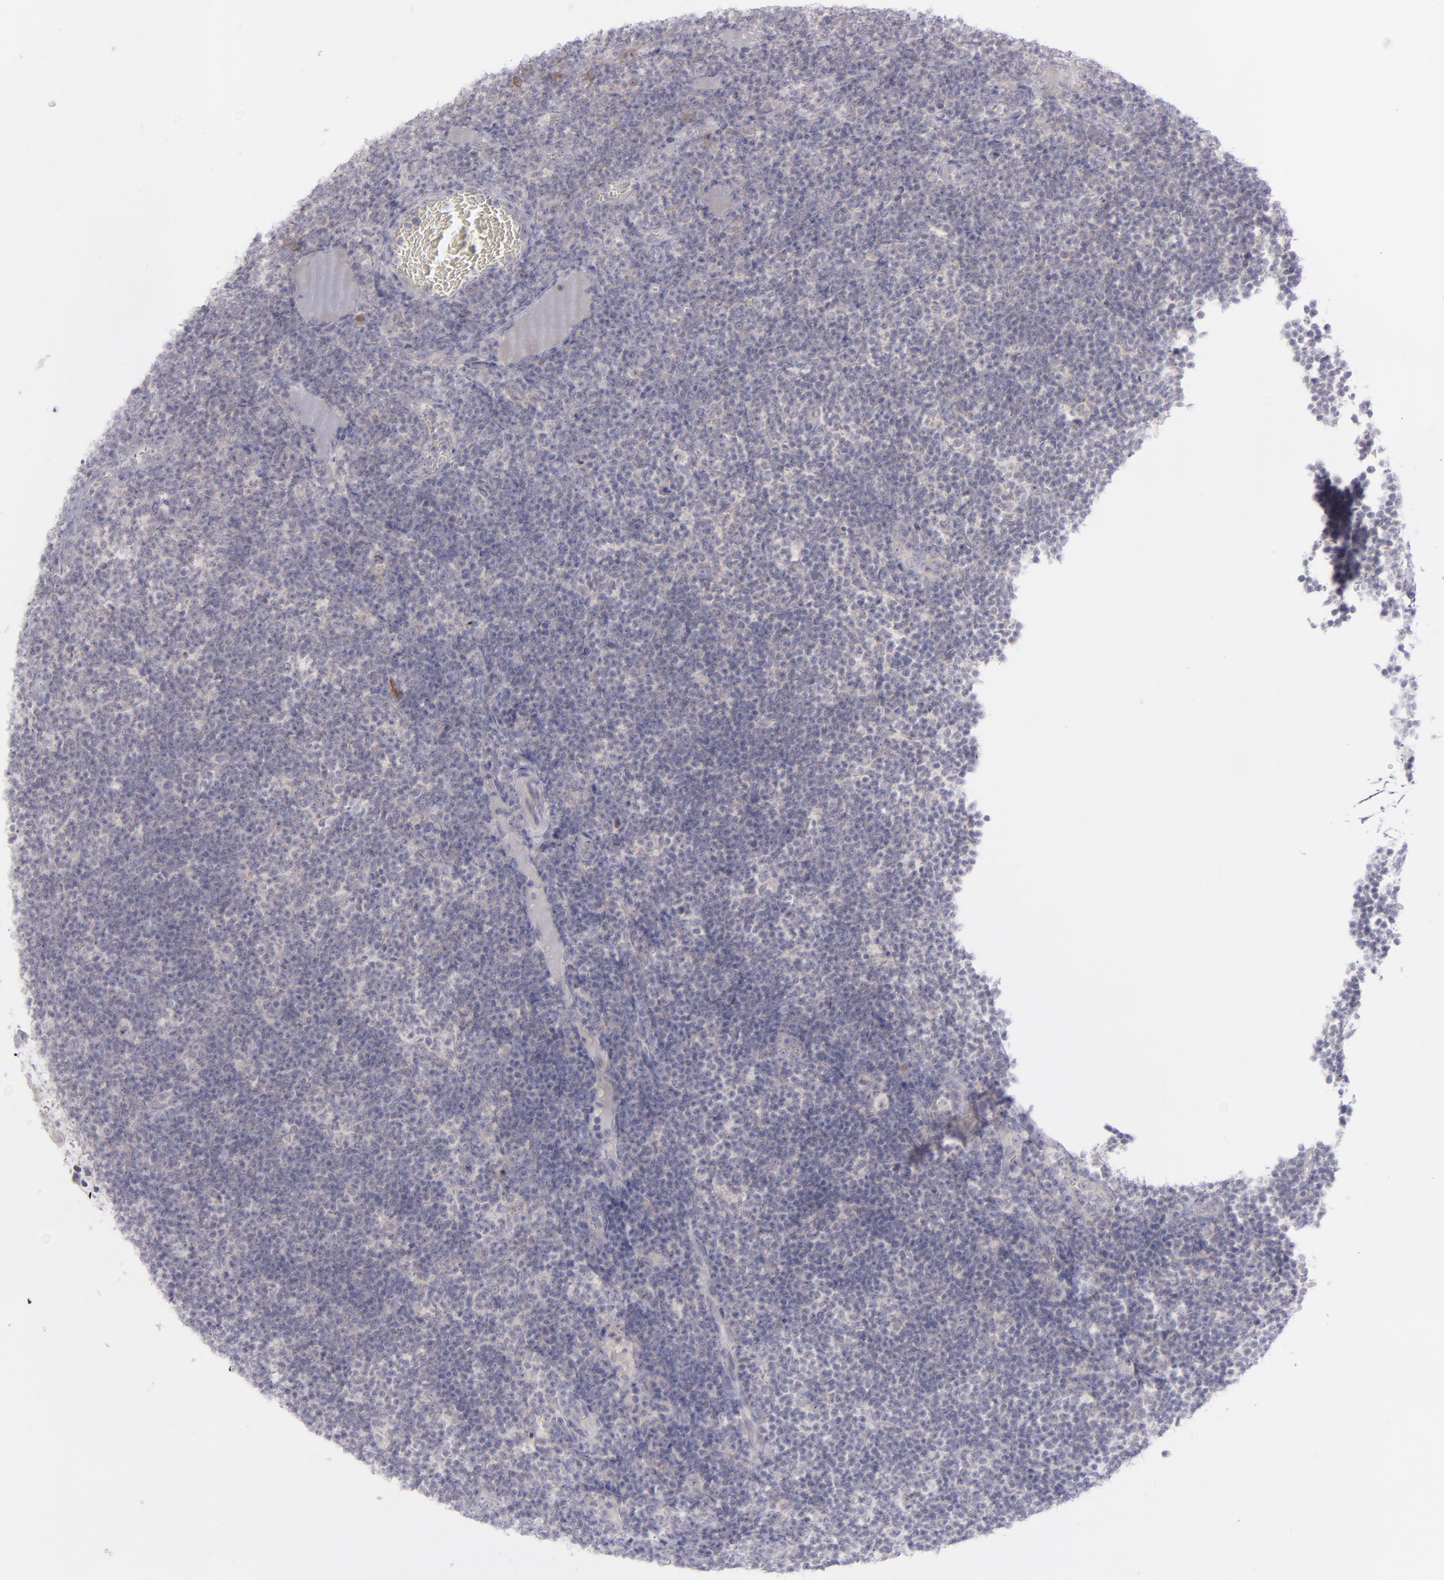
{"staining": {"intensity": "weak", "quantity": "25%-75%", "location": "cytoplasmic/membranous"}, "tissue": "lymph node", "cell_type": "Non-germinal center cells", "image_type": "normal", "snomed": [{"axis": "morphology", "description": "Normal tissue, NOS"}, {"axis": "morphology", "description": "Inflammation, NOS"}, {"axis": "topography", "description": "Lymph node"}, {"axis": "topography", "description": "Salivary gland"}], "caption": "Immunohistochemical staining of benign human lymph node demonstrates weak cytoplasmic/membranous protein staining in about 25%-75% of non-germinal center cells.", "gene": "EVPL", "patient": {"sex": "male", "age": 3}}